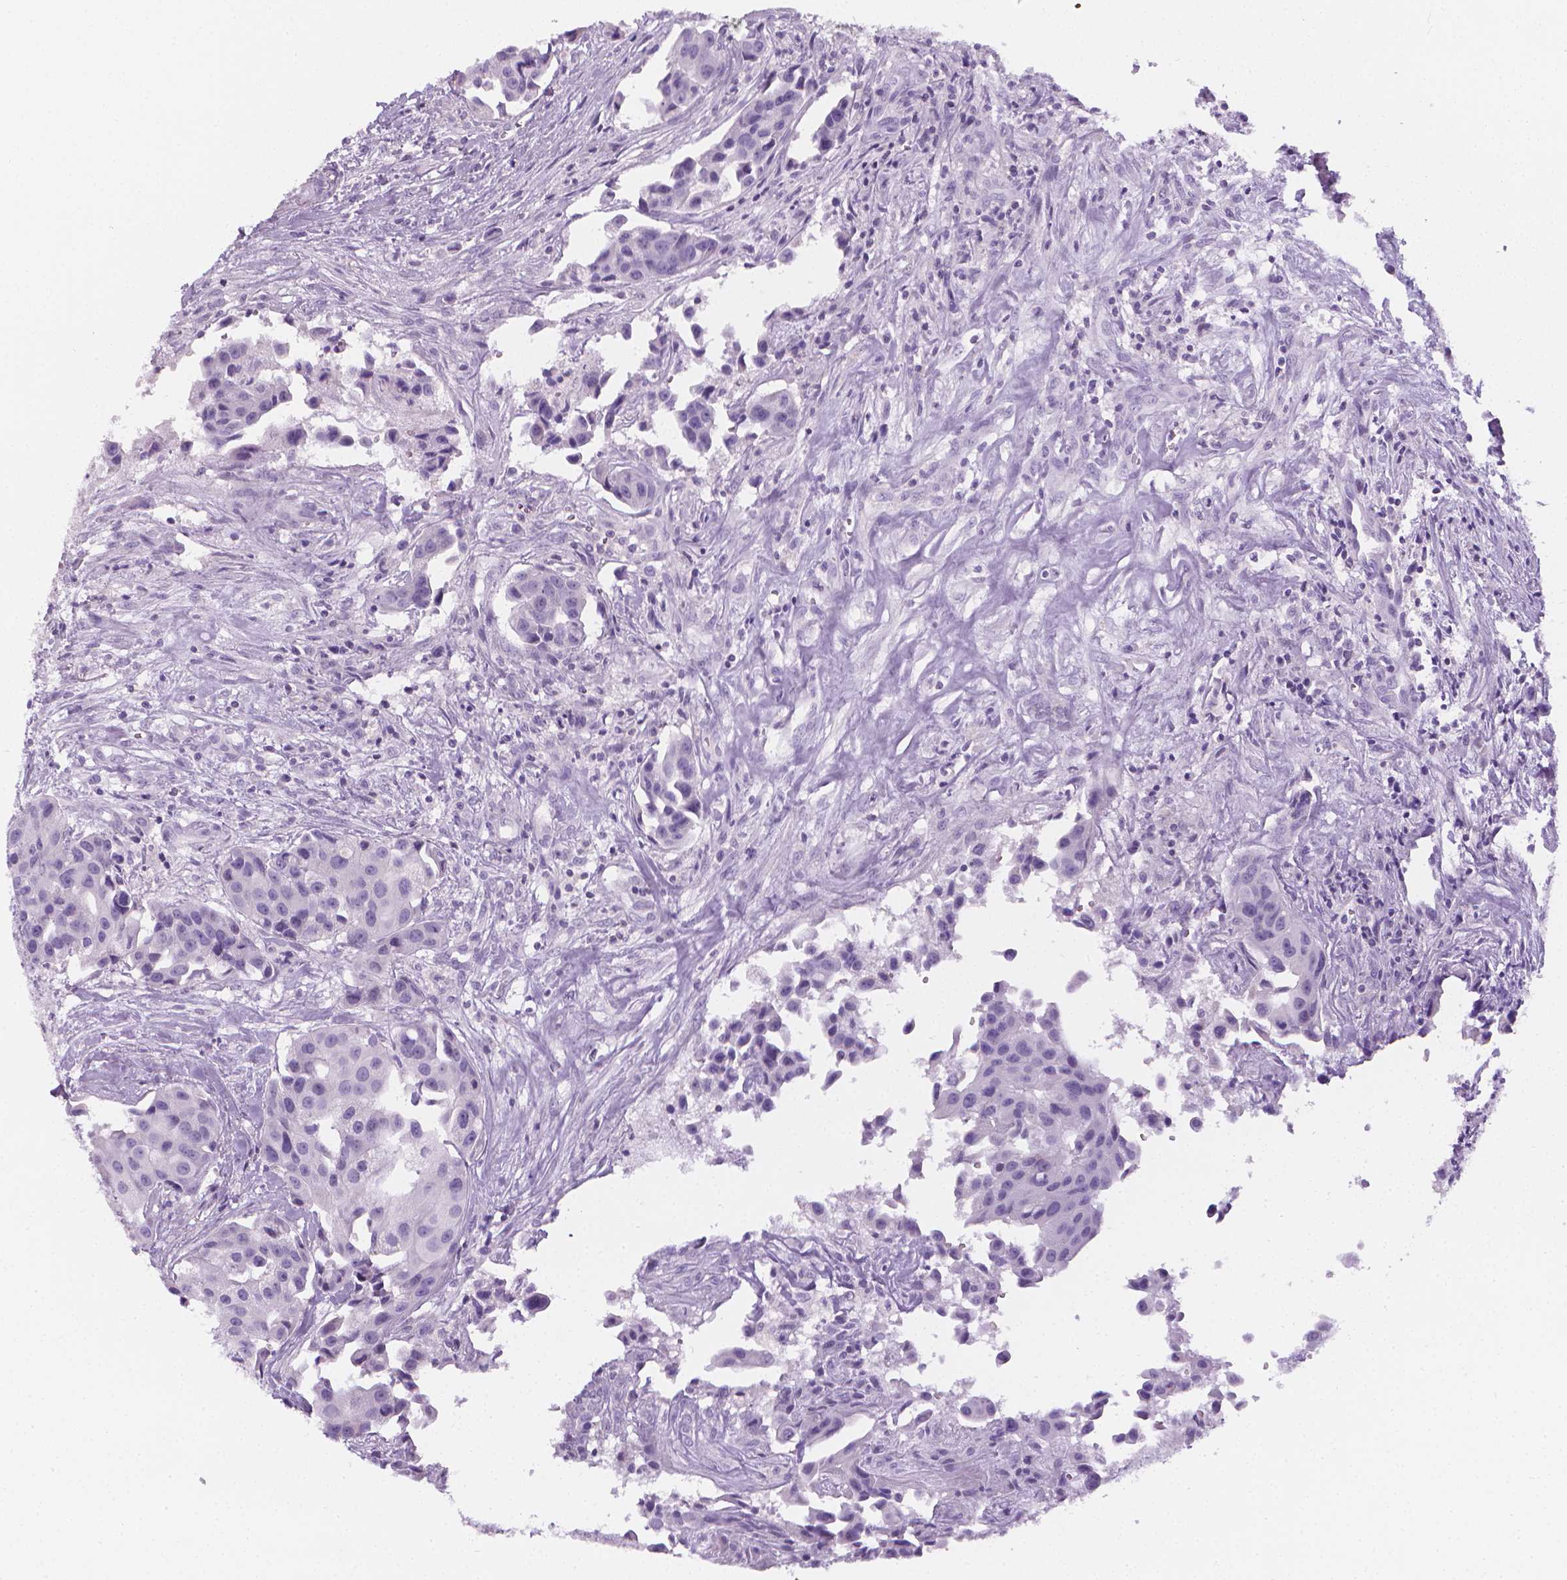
{"staining": {"intensity": "negative", "quantity": "none", "location": "none"}, "tissue": "head and neck cancer", "cell_type": "Tumor cells", "image_type": "cancer", "snomed": [{"axis": "morphology", "description": "Adenocarcinoma, NOS"}, {"axis": "topography", "description": "Head-Neck"}], "caption": "Immunohistochemical staining of adenocarcinoma (head and neck) reveals no significant positivity in tumor cells.", "gene": "DCAF8L1", "patient": {"sex": "male", "age": 76}}